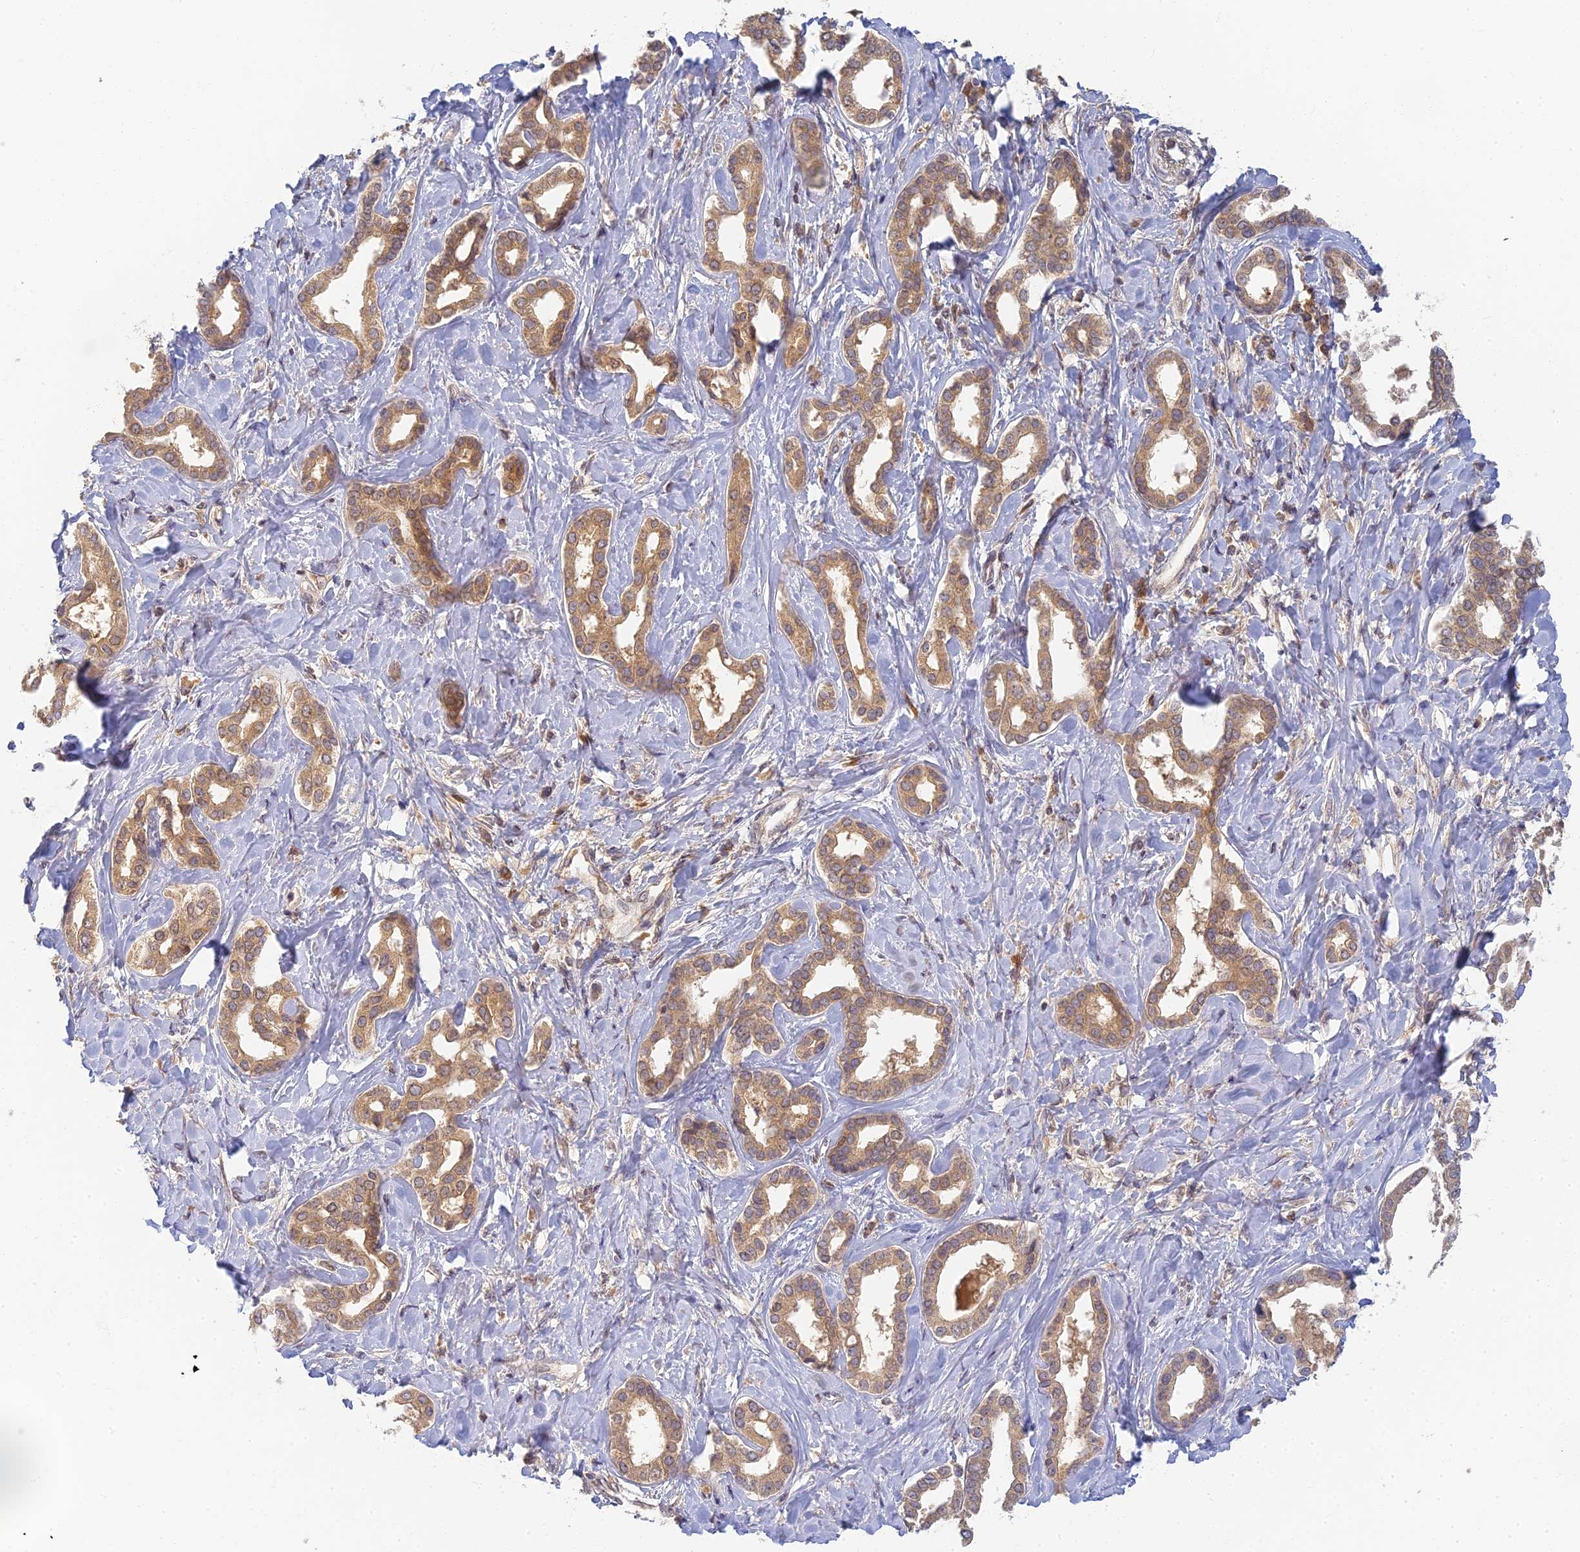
{"staining": {"intensity": "moderate", "quantity": ">75%", "location": "cytoplasmic/membranous"}, "tissue": "liver cancer", "cell_type": "Tumor cells", "image_type": "cancer", "snomed": [{"axis": "morphology", "description": "Cholangiocarcinoma"}, {"axis": "topography", "description": "Liver"}], "caption": "Protein expression analysis of liver cancer displays moderate cytoplasmic/membranous expression in about >75% of tumor cells.", "gene": "RGL3", "patient": {"sex": "female", "age": 77}}